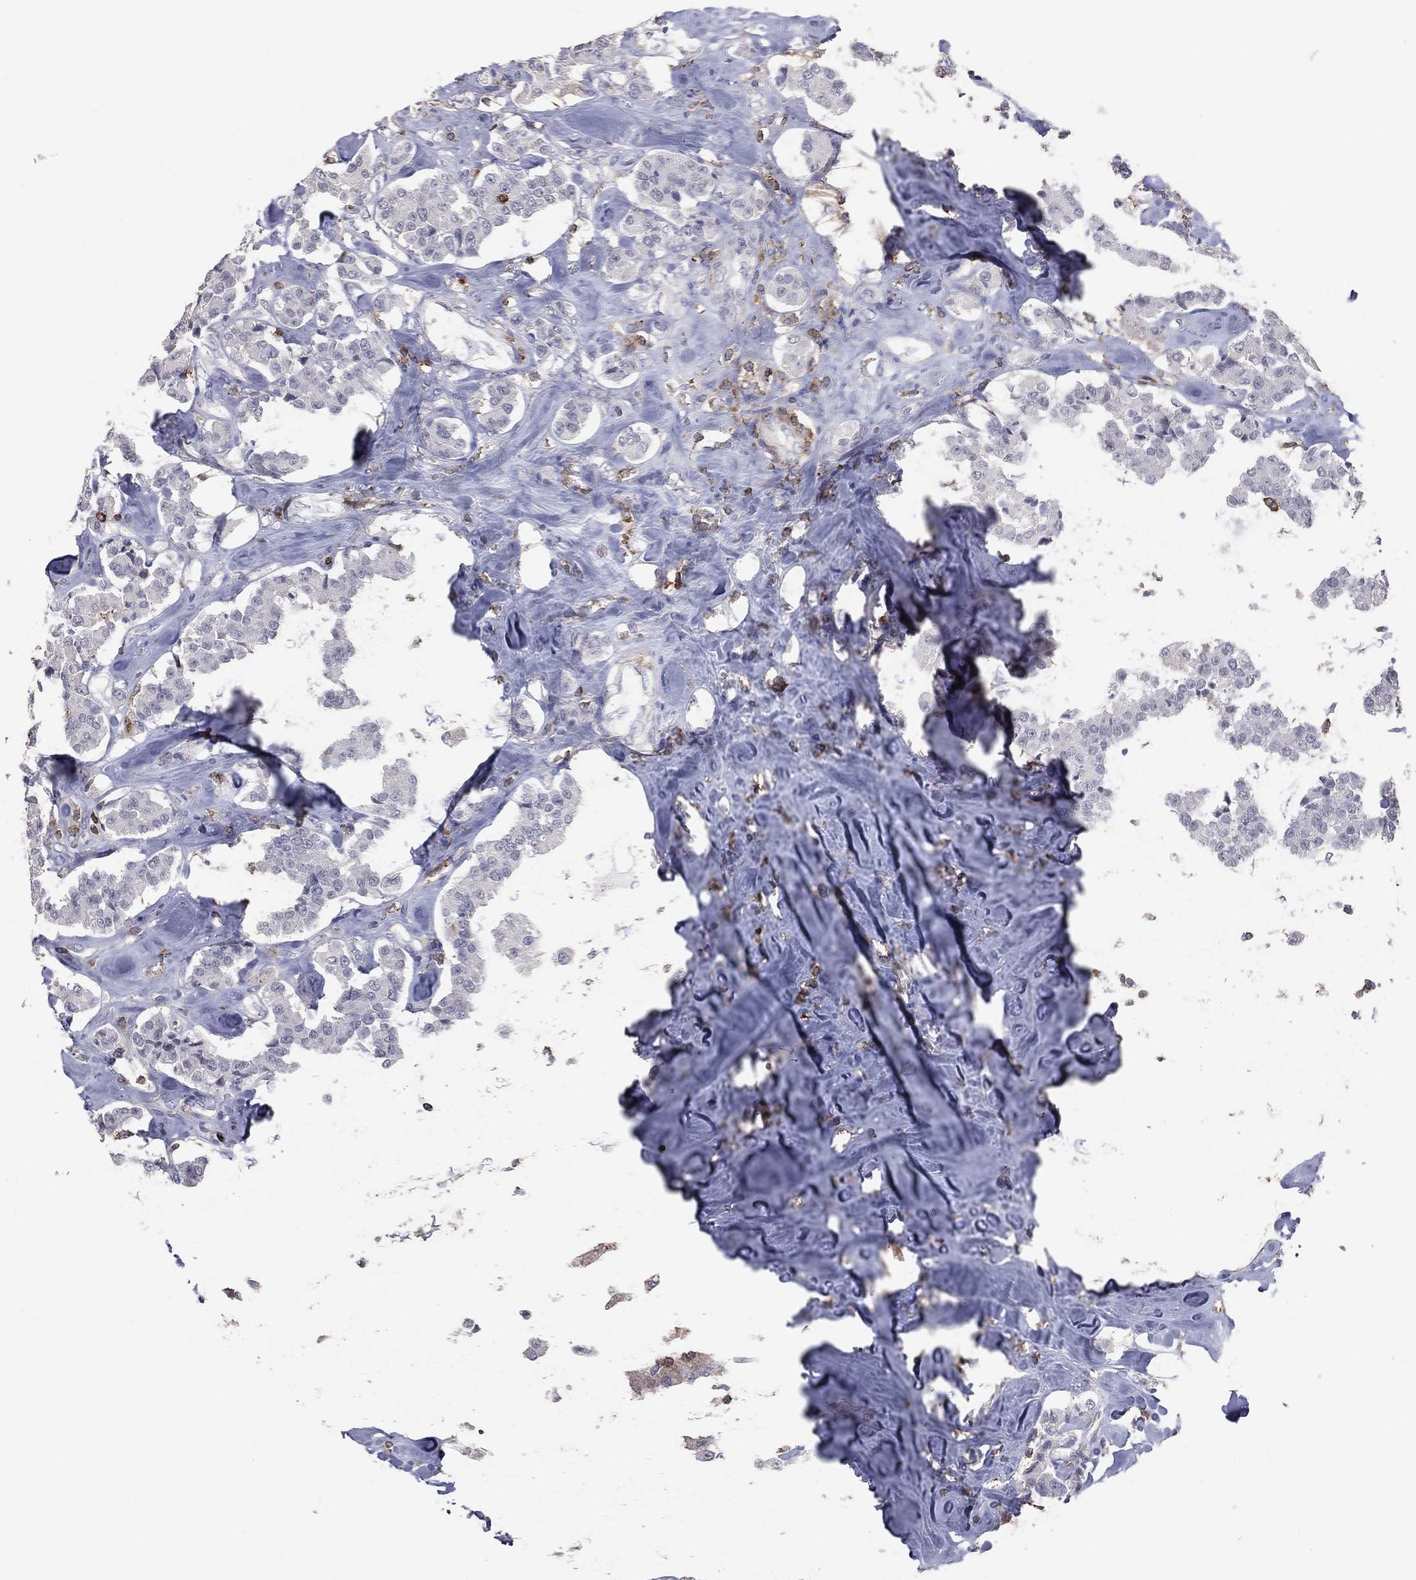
{"staining": {"intensity": "negative", "quantity": "none", "location": "none"}, "tissue": "carcinoid", "cell_type": "Tumor cells", "image_type": "cancer", "snomed": [{"axis": "morphology", "description": "Carcinoid, malignant, NOS"}, {"axis": "topography", "description": "Pancreas"}], "caption": "This is a histopathology image of immunohistochemistry staining of carcinoid, which shows no expression in tumor cells.", "gene": "PSTPIP1", "patient": {"sex": "male", "age": 41}}